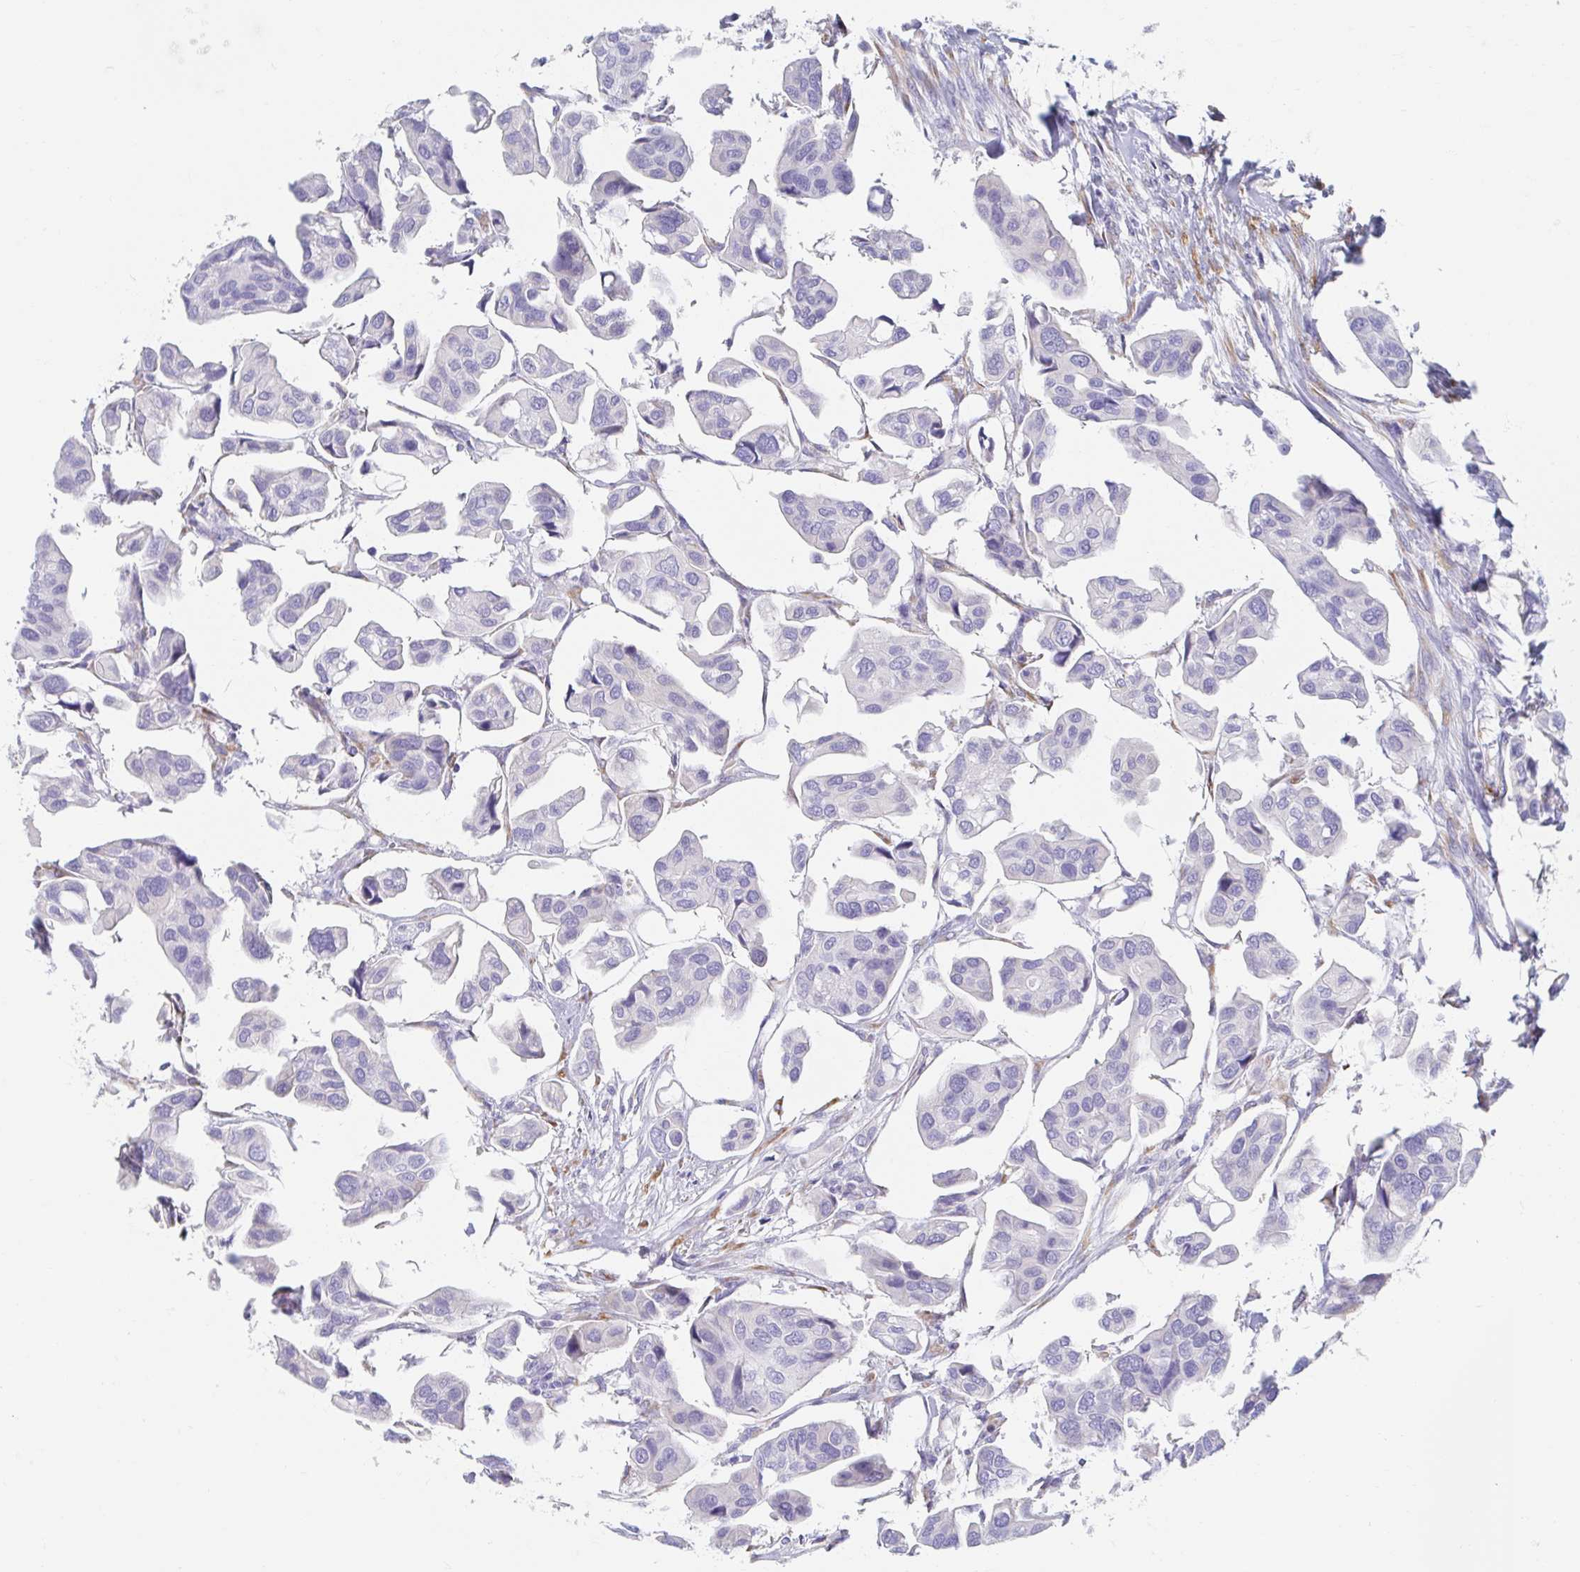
{"staining": {"intensity": "negative", "quantity": "none", "location": "none"}, "tissue": "renal cancer", "cell_type": "Tumor cells", "image_type": "cancer", "snomed": [{"axis": "morphology", "description": "Adenocarcinoma, NOS"}, {"axis": "topography", "description": "Urinary bladder"}], "caption": "Immunohistochemical staining of renal cancer exhibits no significant positivity in tumor cells. Brightfield microscopy of immunohistochemistry stained with DAB (brown) and hematoxylin (blue), captured at high magnification.", "gene": "MYLK2", "patient": {"sex": "male", "age": 61}}